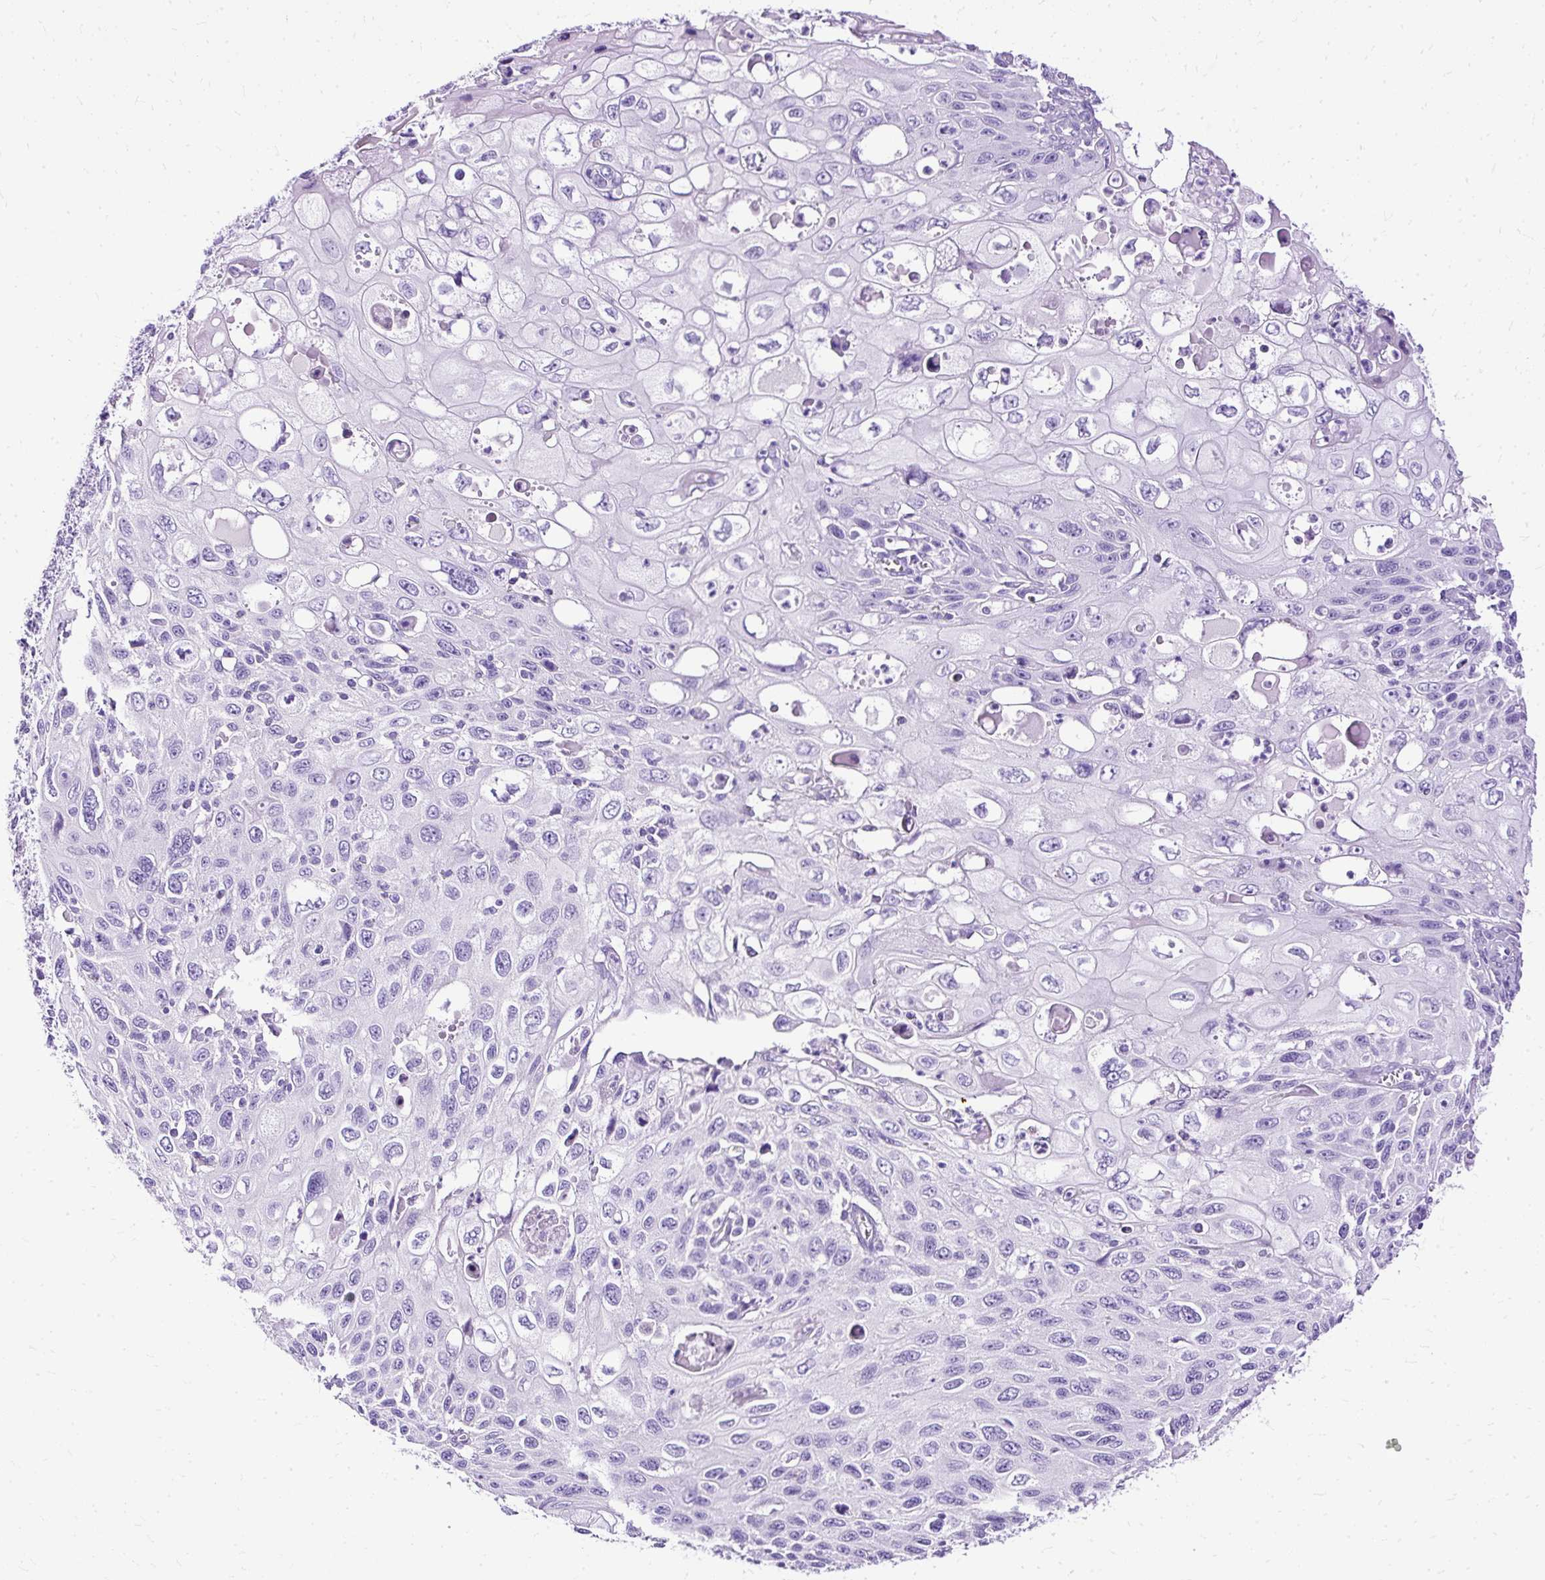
{"staining": {"intensity": "negative", "quantity": "none", "location": "none"}, "tissue": "cervical cancer", "cell_type": "Tumor cells", "image_type": "cancer", "snomed": [{"axis": "morphology", "description": "Squamous cell carcinoma, NOS"}, {"axis": "topography", "description": "Cervix"}], "caption": "DAB immunohistochemical staining of cervical cancer (squamous cell carcinoma) demonstrates no significant expression in tumor cells.", "gene": "SLC8A2", "patient": {"sex": "female", "age": 70}}